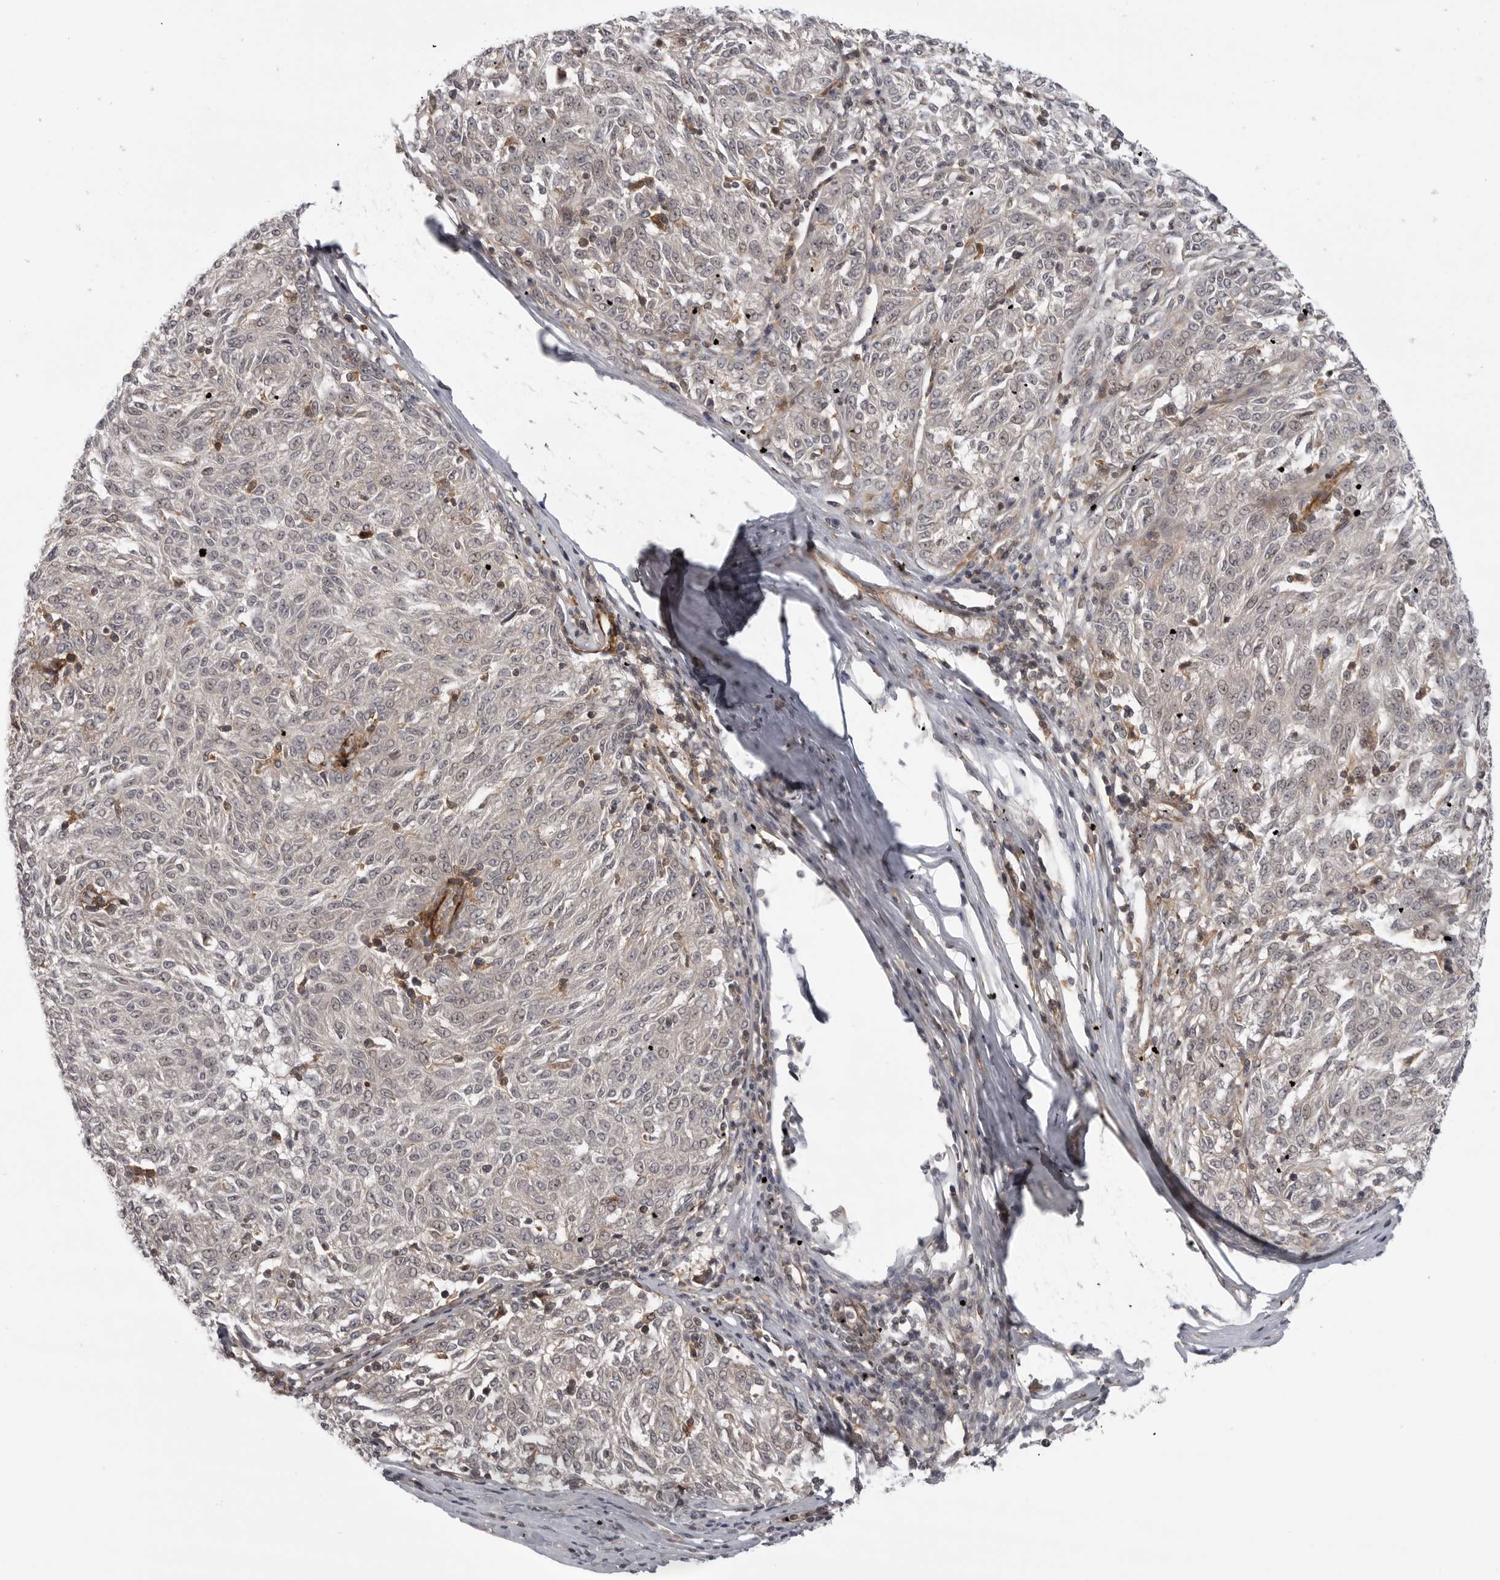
{"staining": {"intensity": "negative", "quantity": "none", "location": "none"}, "tissue": "melanoma", "cell_type": "Tumor cells", "image_type": "cancer", "snomed": [{"axis": "morphology", "description": "Malignant melanoma, NOS"}, {"axis": "topography", "description": "Skin"}], "caption": "The immunohistochemistry (IHC) micrograph has no significant expression in tumor cells of malignant melanoma tissue.", "gene": "TUT4", "patient": {"sex": "female", "age": 72}}